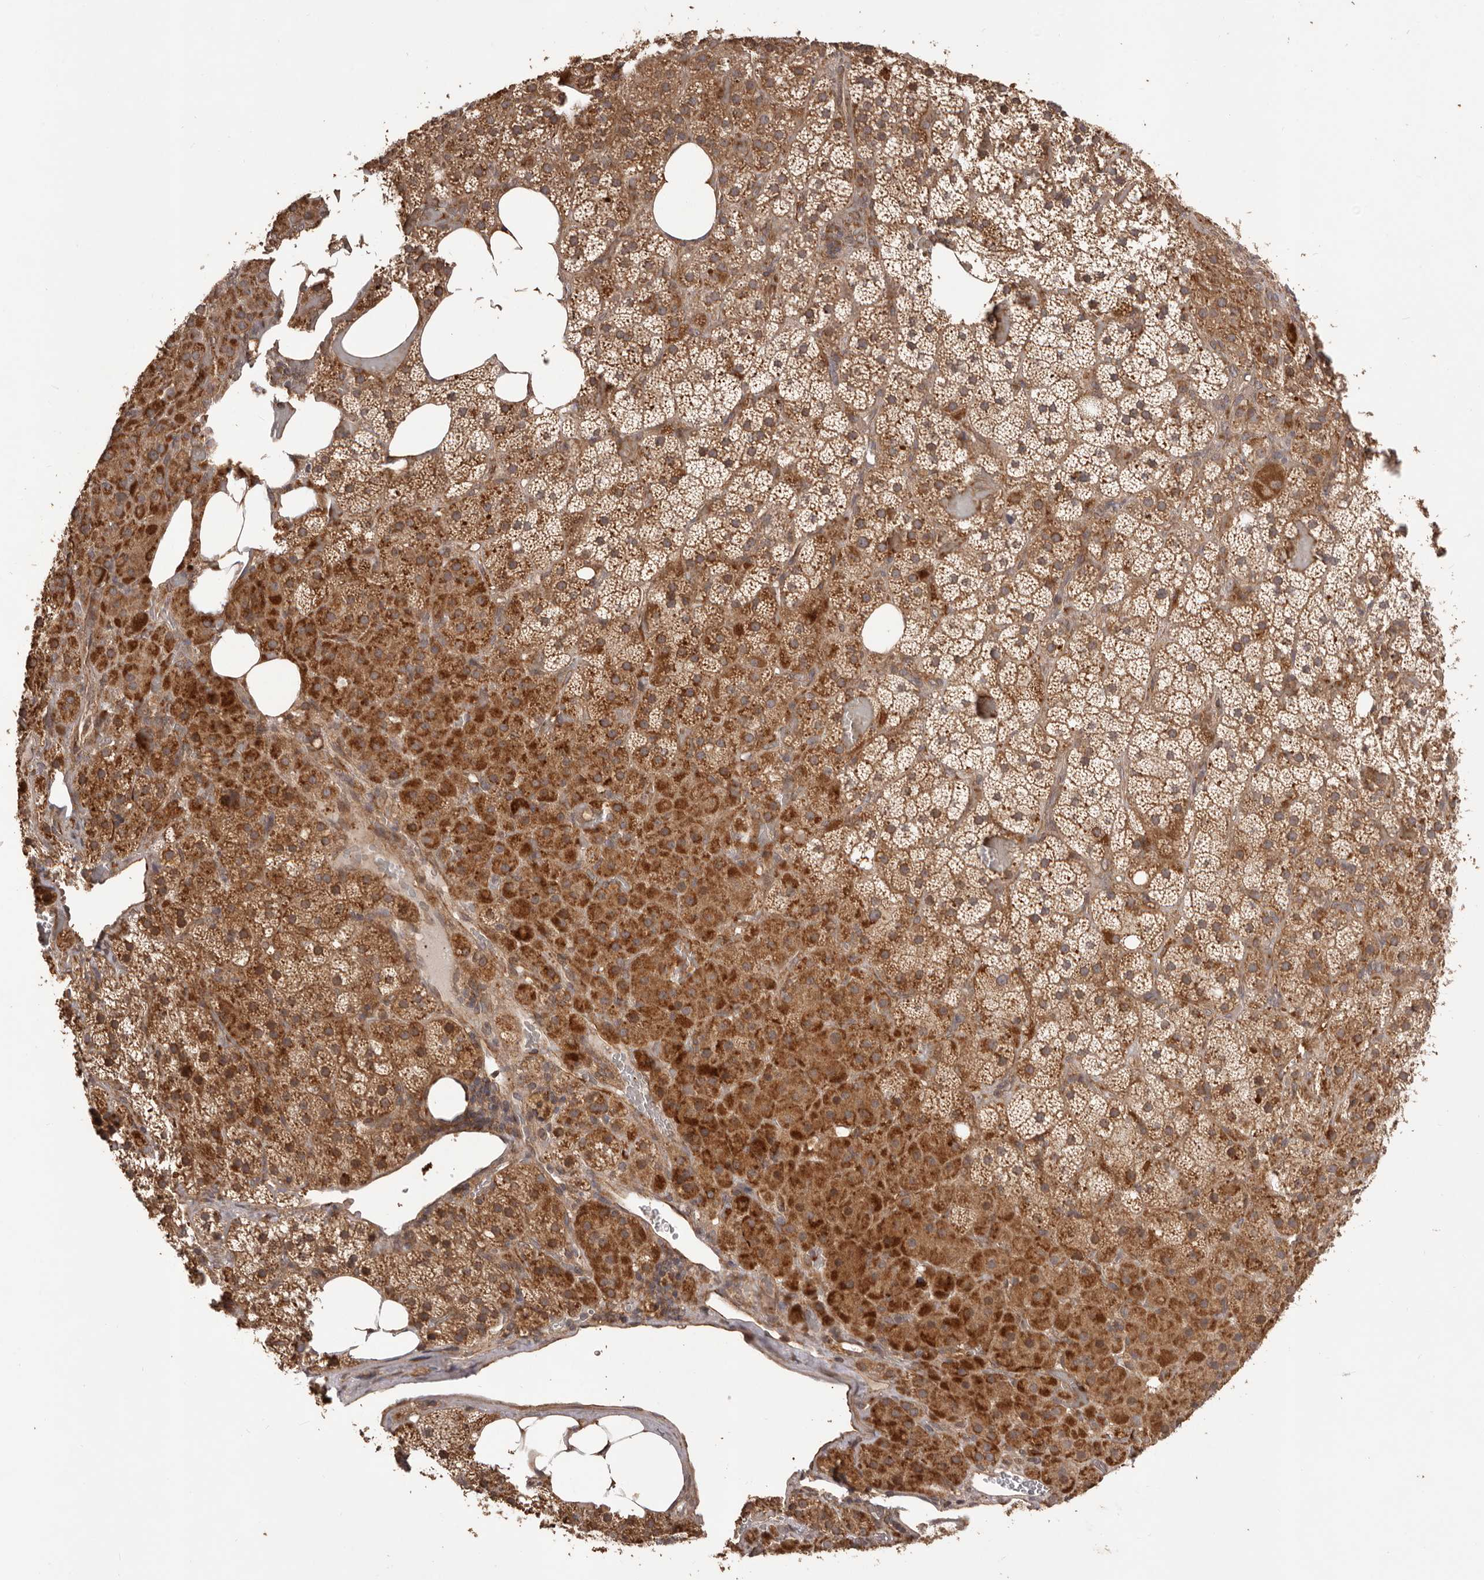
{"staining": {"intensity": "strong", "quantity": ">75%", "location": "cytoplasmic/membranous"}, "tissue": "adrenal gland", "cell_type": "Glandular cells", "image_type": "normal", "snomed": [{"axis": "morphology", "description": "Normal tissue, NOS"}, {"axis": "topography", "description": "Adrenal gland"}], "caption": "Strong cytoplasmic/membranous positivity is present in approximately >75% of glandular cells in unremarkable adrenal gland.", "gene": "QRSL1", "patient": {"sex": "female", "age": 59}}